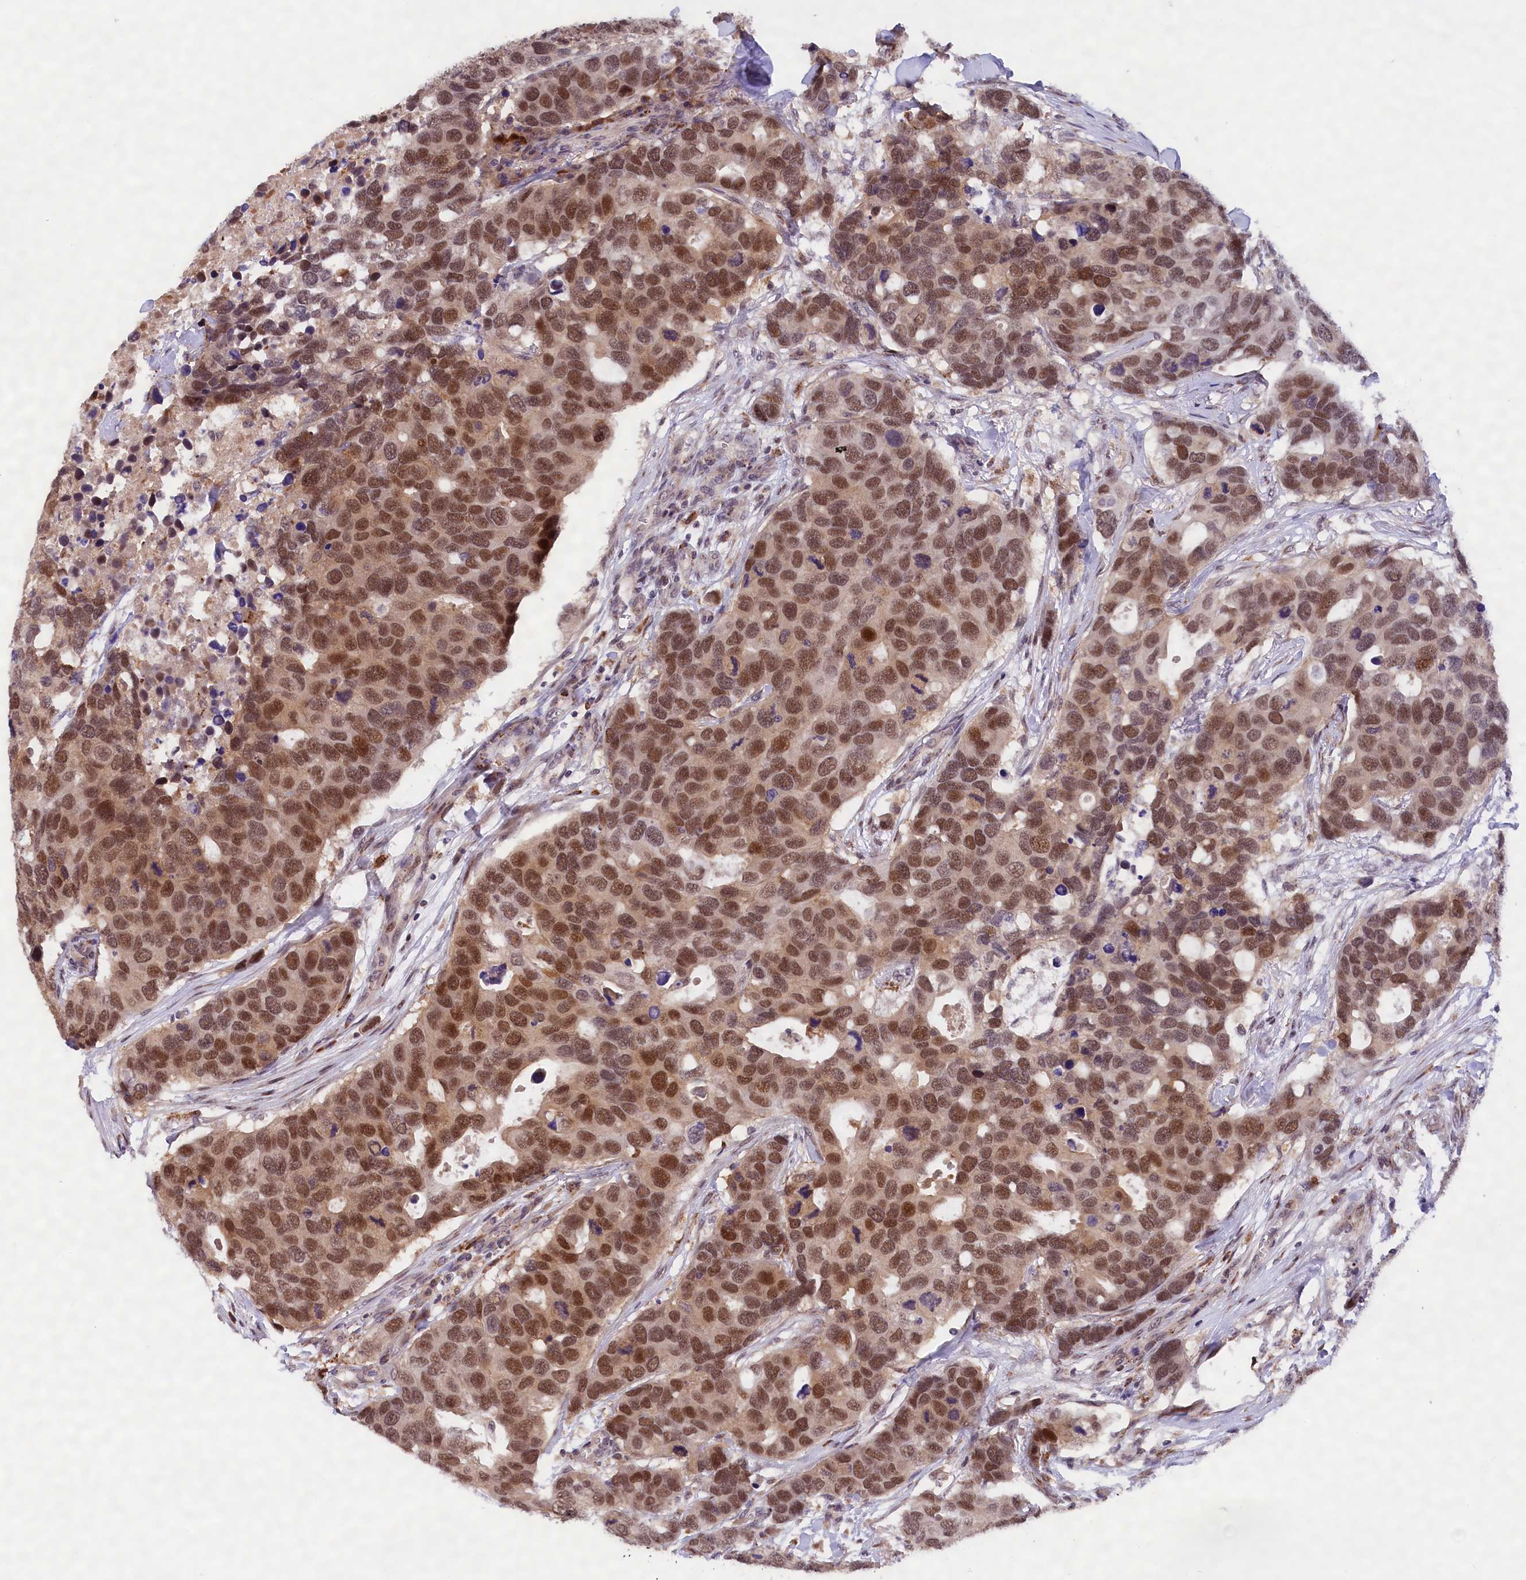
{"staining": {"intensity": "moderate", "quantity": ">75%", "location": "nuclear"}, "tissue": "breast cancer", "cell_type": "Tumor cells", "image_type": "cancer", "snomed": [{"axis": "morphology", "description": "Duct carcinoma"}, {"axis": "topography", "description": "Breast"}], "caption": "Breast invasive ductal carcinoma was stained to show a protein in brown. There is medium levels of moderate nuclear staining in about >75% of tumor cells.", "gene": "FBXO45", "patient": {"sex": "female", "age": 83}}